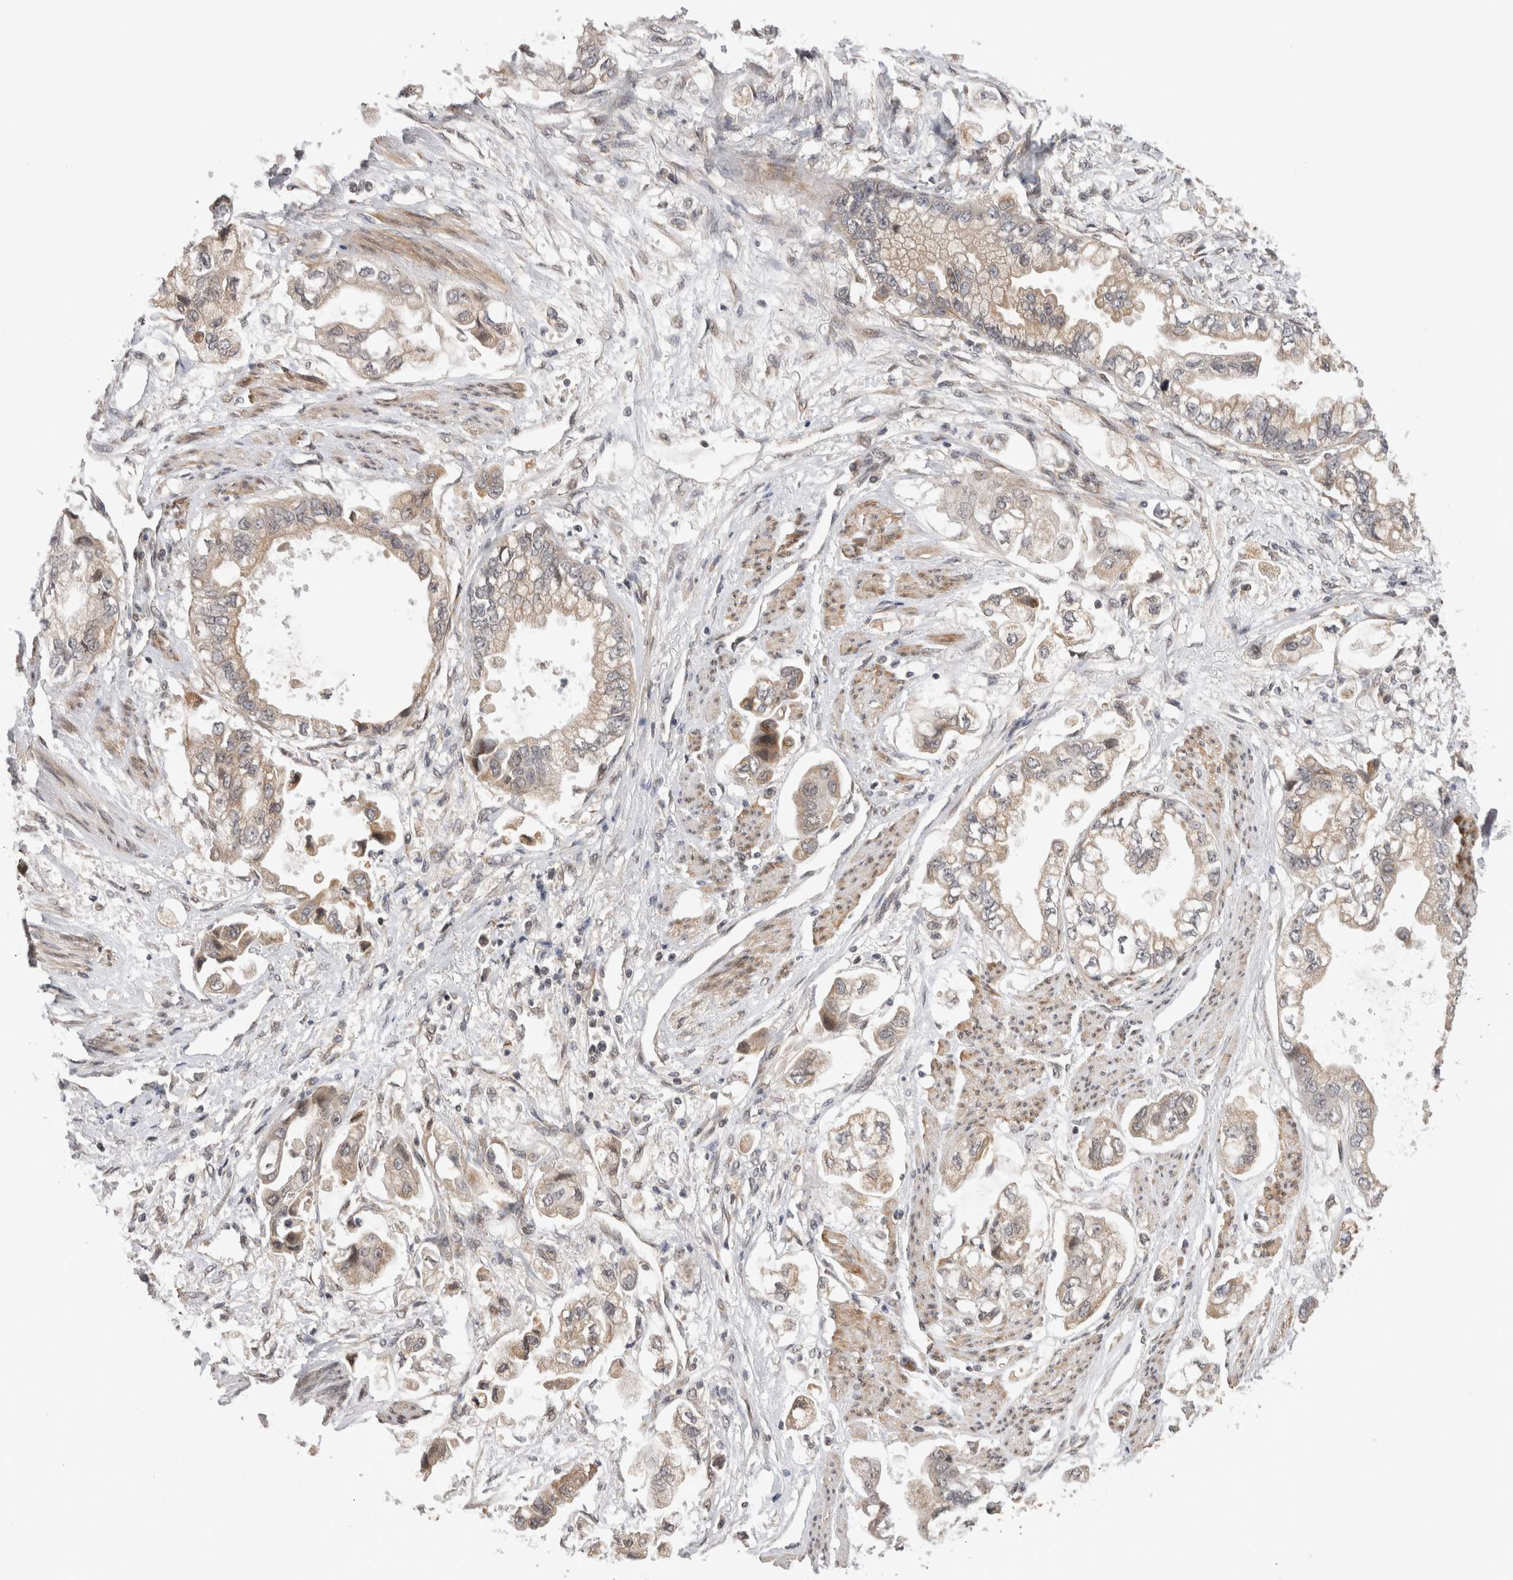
{"staining": {"intensity": "weak", "quantity": "25%-75%", "location": "cytoplasmic/membranous"}, "tissue": "stomach cancer", "cell_type": "Tumor cells", "image_type": "cancer", "snomed": [{"axis": "morphology", "description": "Adenocarcinoma, NOS"}, {"axis": "topography", "description": "Stomach"}], "caption": "A low amount of weak cytoplasmic/membranous expression is appreciated in approximately 25%-75% of tumor cells in stomach cancer (adenocarcinoma) tissue. The staining was performed using DAB to visualize the protein expression in brown, while the nuclei were stained in blue with hematoxylin (Magnification: 20x).", "gene": "TMEM65", "patient": {"sex": "male", "age": 62}}